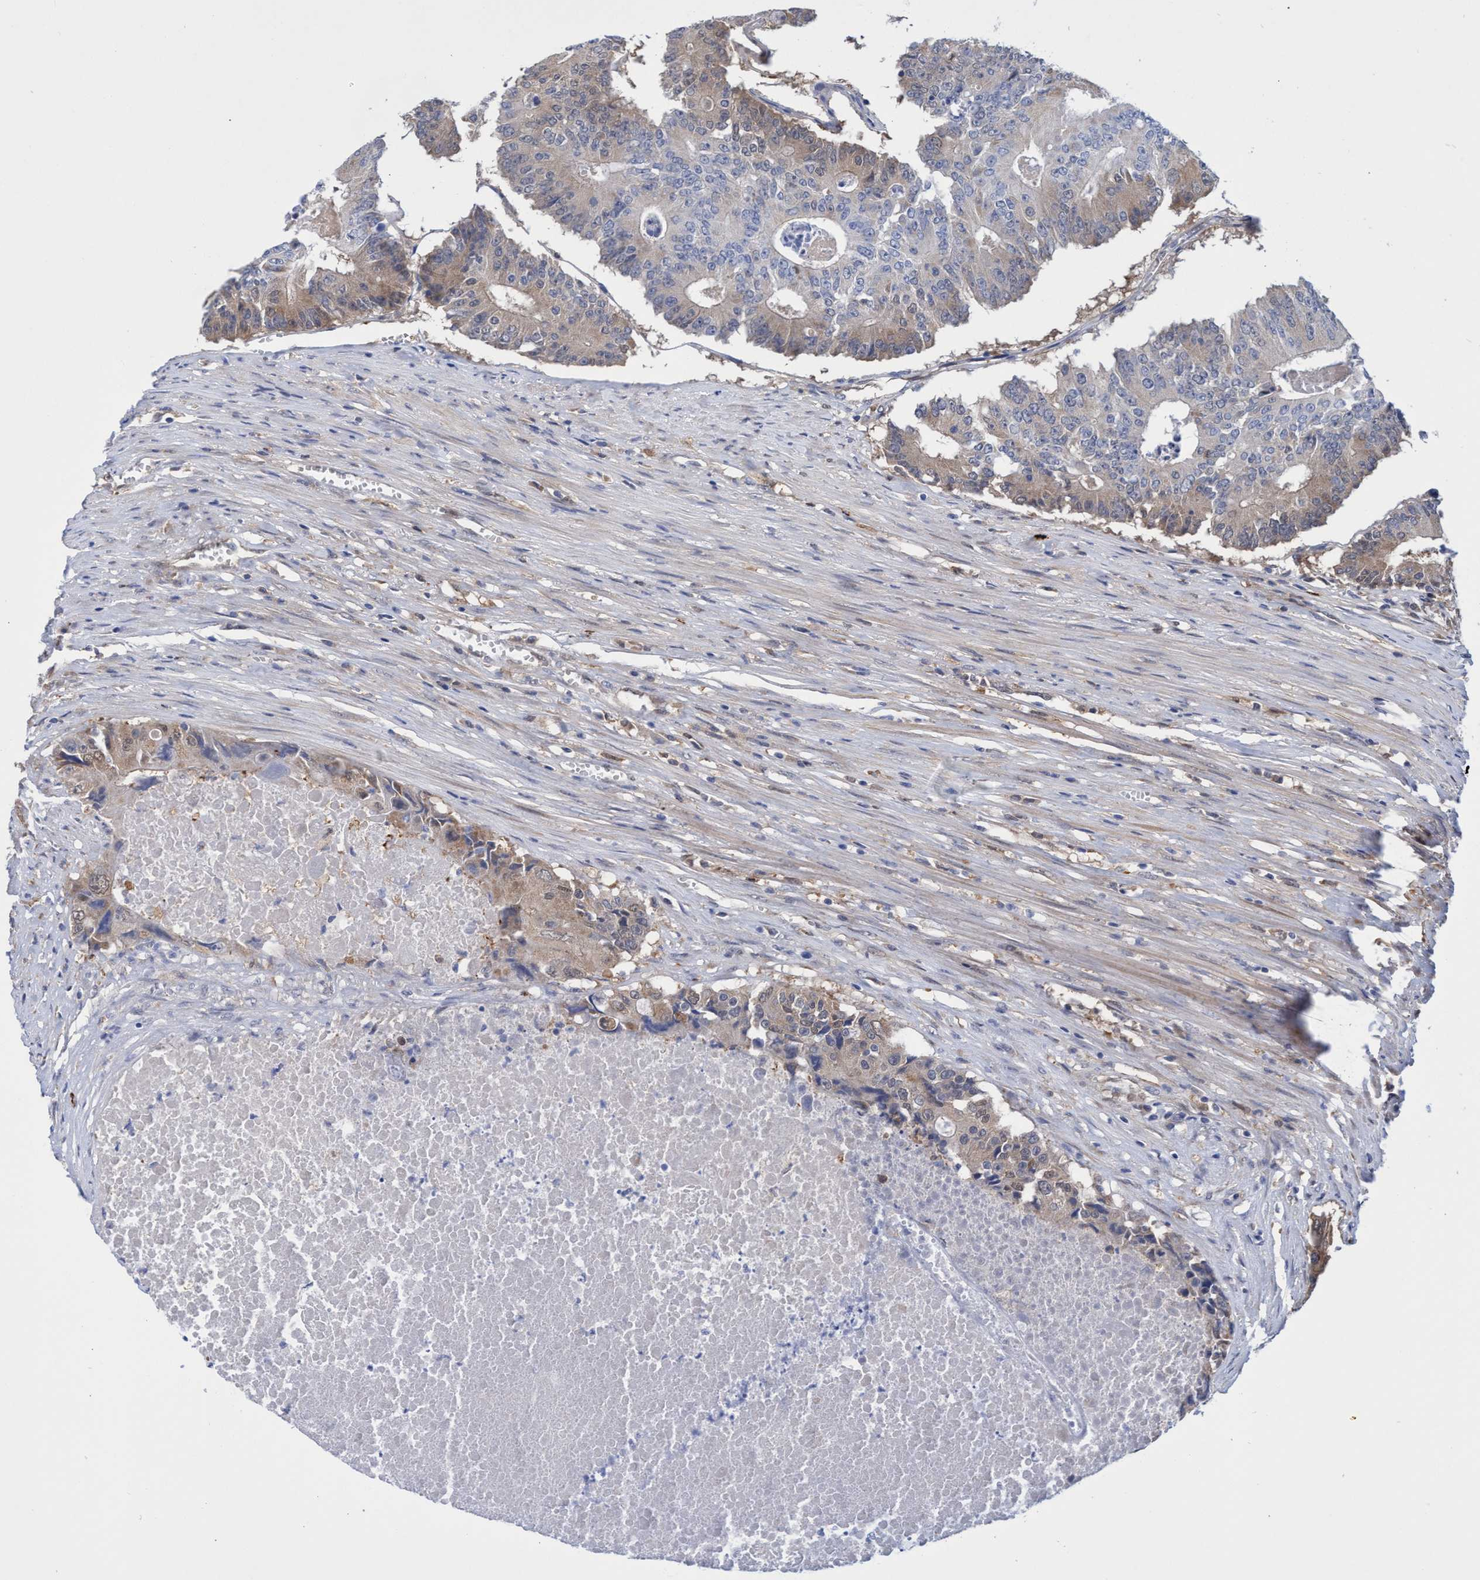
{"staining": {"intensity": "weak", "quantity": "25%-75%", "location": "cytoplasmic/membranous"}, "tissue": "colorectal cancer", "cell_type": "Tumor cells", "image_type": "cancer", "snomed": [{"axis": "morphology", "description": "Adenocarcinoma, NOS"}, {"axis": "topography", "description": "Colon"}], "caption": "Weak cytoplasmic/membranous positivity is appreciated in about 25%-75% of tumor cells in colorectal cancer.", "gene": "PNPO", "patient": {"sex": "male", "age": 87}}